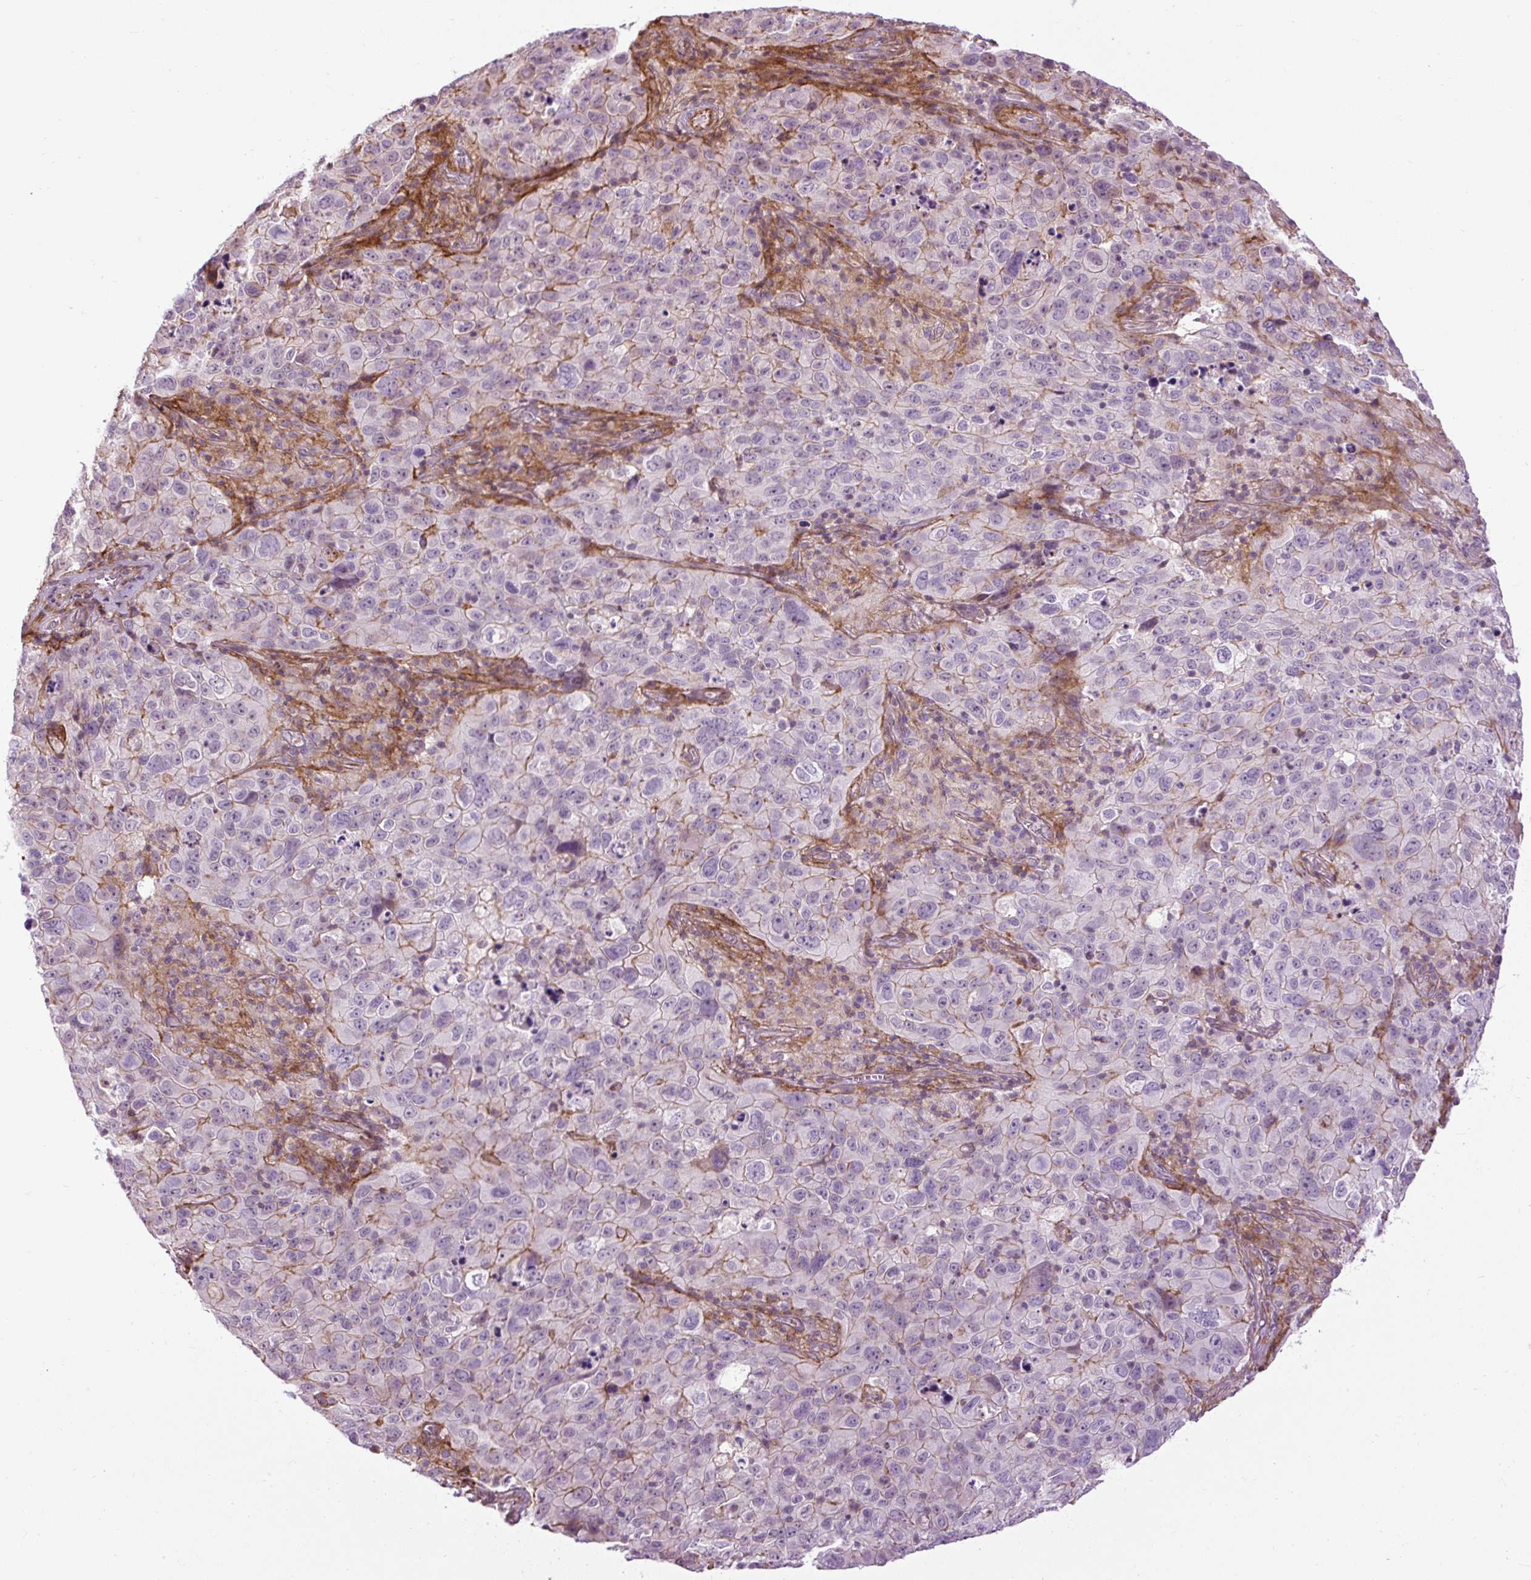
{"staining": {"intensity": "moderate", "quantity": "<25%", "location": "cytoplasmic/membranous,nuclear"}, "tissue": "cervical cancer", "cell_type": "Tumor cells", "image_type": "cancer", "snomed": [{"axis": "morphology", "description": "Squamous cell carcinoma, NOS"}, {"axis": "topography", "description": "Cervix"}], "caption": "Cervical cancer (squamous cell carcinoma) stained for a protein shows moderate cytoplasmic/membranous and nuclear positivity in tumor cells. The protein is shown in brown color, while the nuclei are stained blue.", "gene": "ZNF197", "patient": {"sex": "female", "age": 44}}